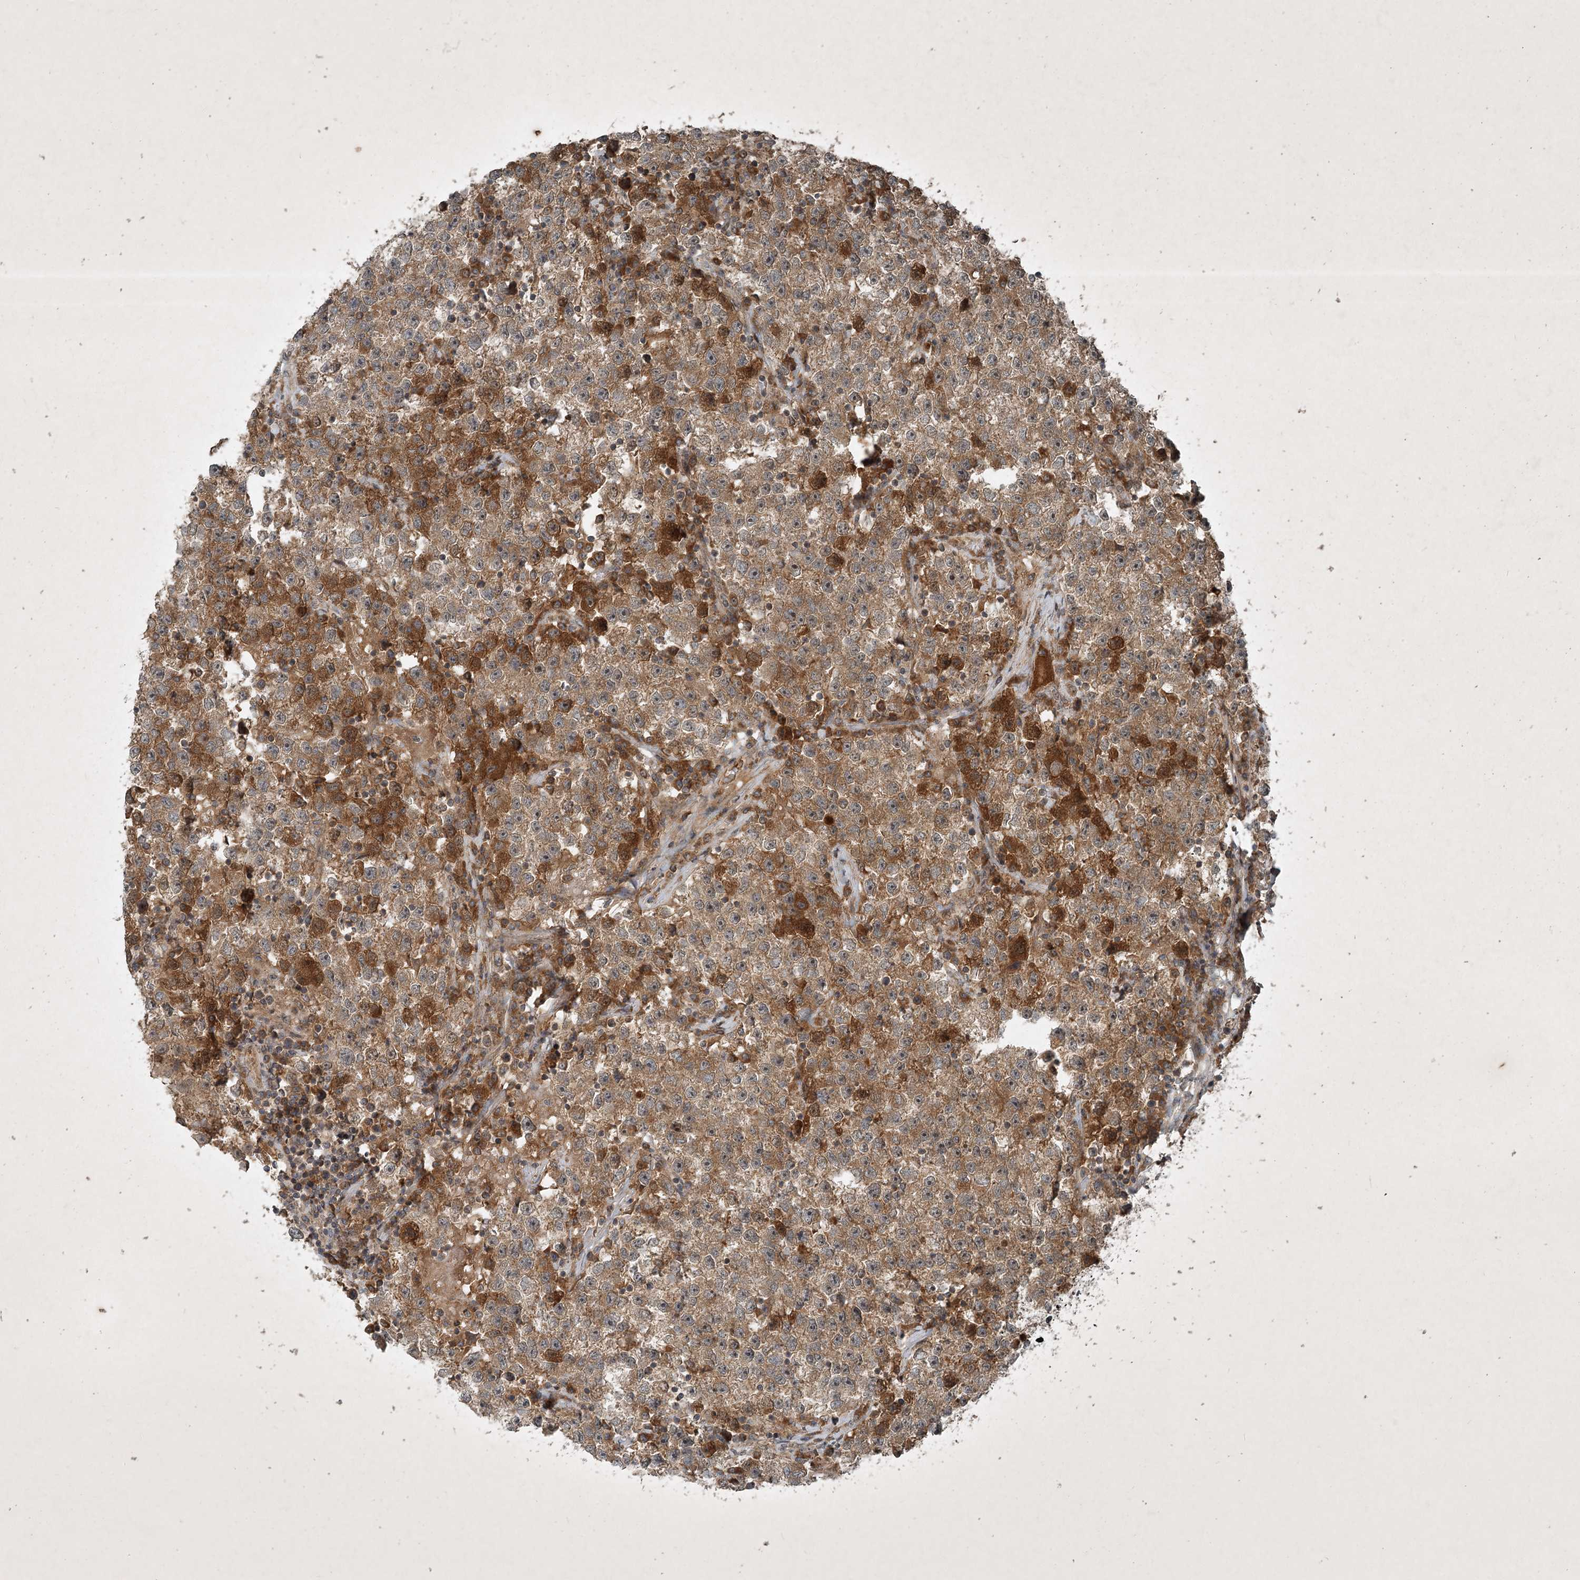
{"staining": {"intensity": "moderate", "quantity": ">75%", "location": "cytoplasmic/membranous"}, "tissue": "testis cancer", "cell_type": "Tumor cells", "image_type": "cancer", "snomed": [{"axis": "morphology", "description": "Seminoma, NOS"}, {"axis": "topography", "description": "Testis"}], "caption": "Testis cancer (seminoma) stained with a protein marker exhibits moderate staining in tumor cells.", "gene": "UNC93A", "patient": {"sex": "male", "age": 22}}